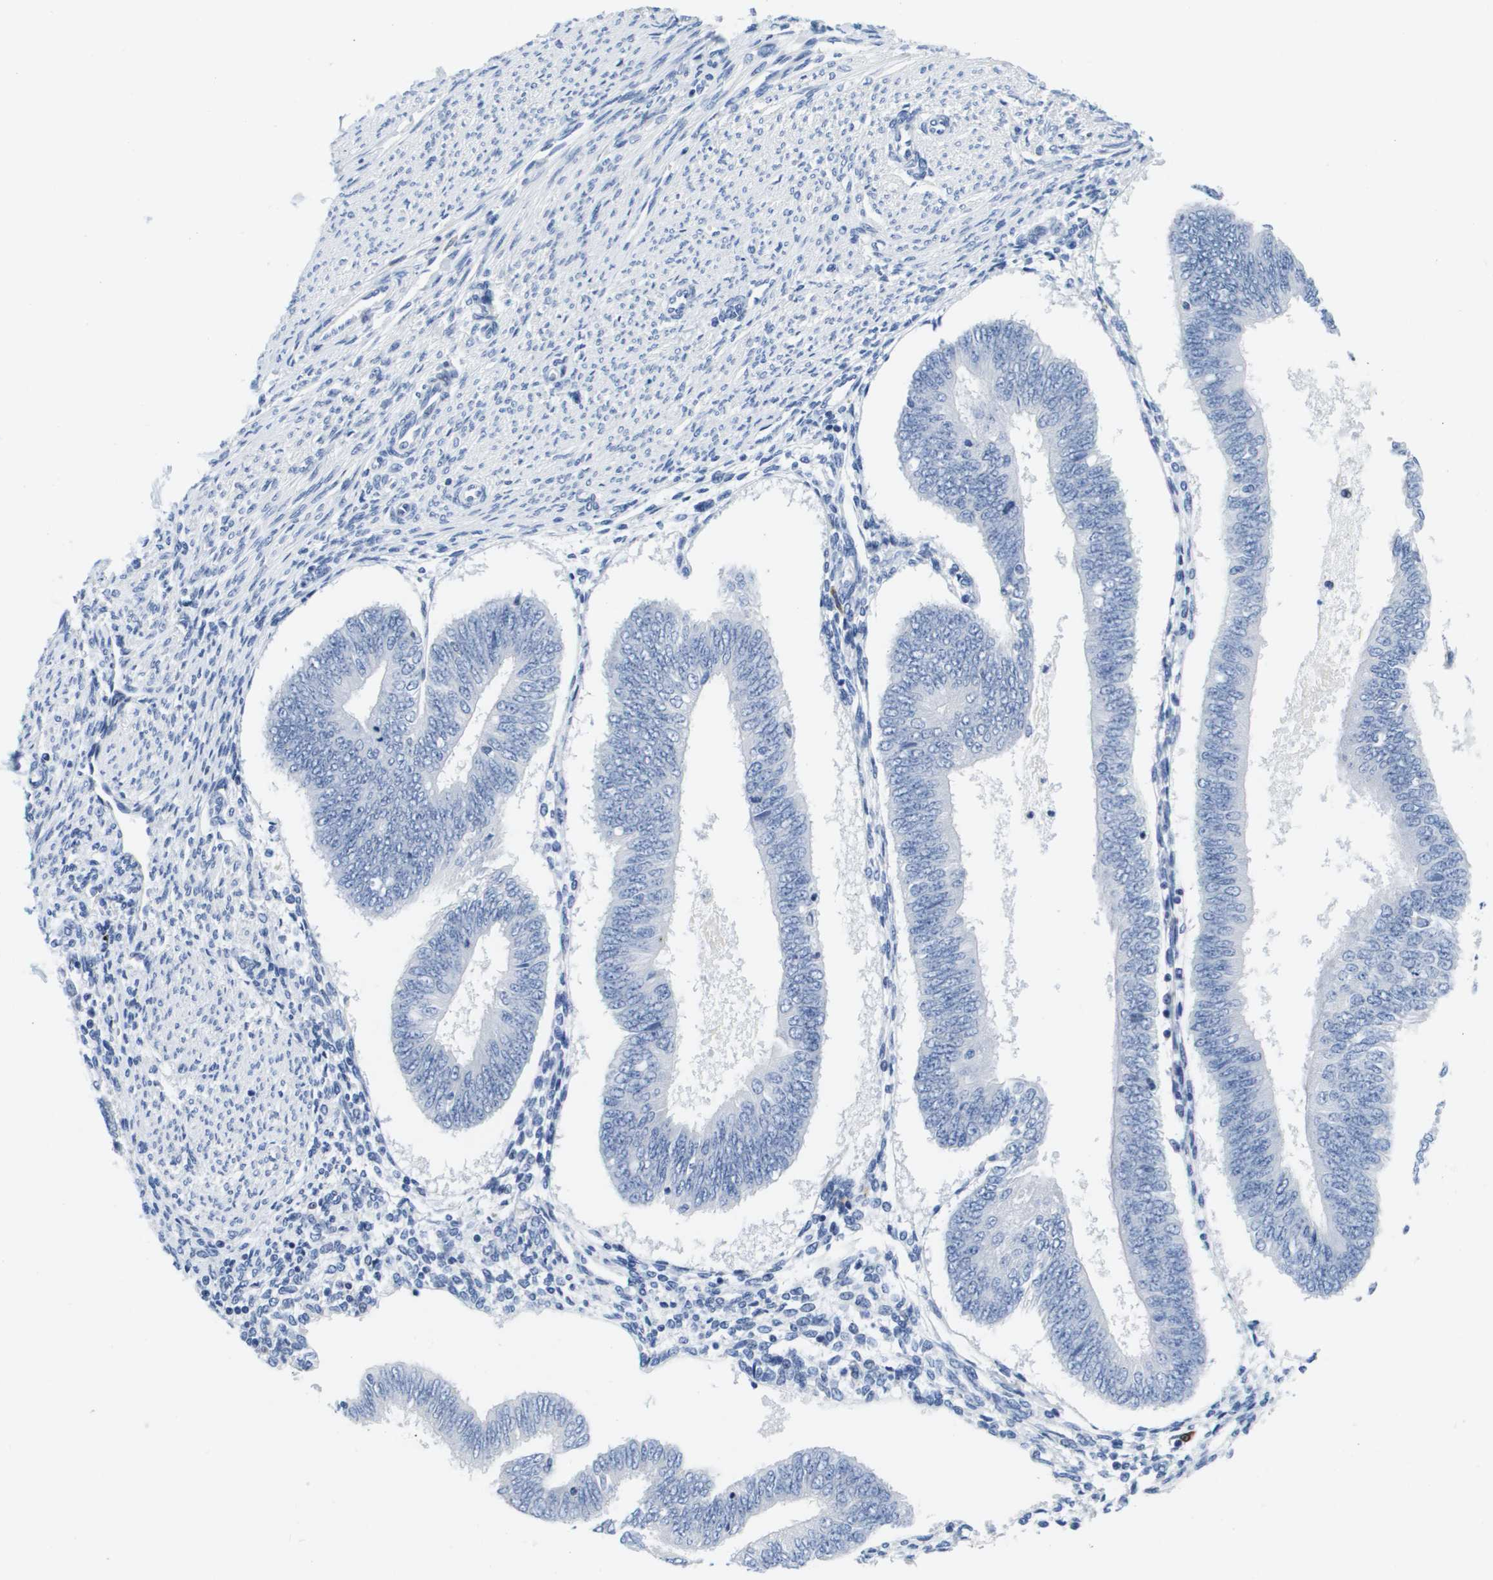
{"staining": {"intensity": "negative", "quantity": "none", "location": "none"}, "tissue": "endometrial cancer", "cell_type": "Tumor cells", "image_type": "cancer", "snomed": [{"axis": "morphology", "description": "Adenocarcinoma, NOS"}, {"axis": "topography", "description": "Endometrium"}], "caption": "A photomicrograph of human adenocarcinoma (endometrial) is negative for staining in tumor cells.", "gene": "HMOX1", "patient": {"sex": "female", "age": 58}}